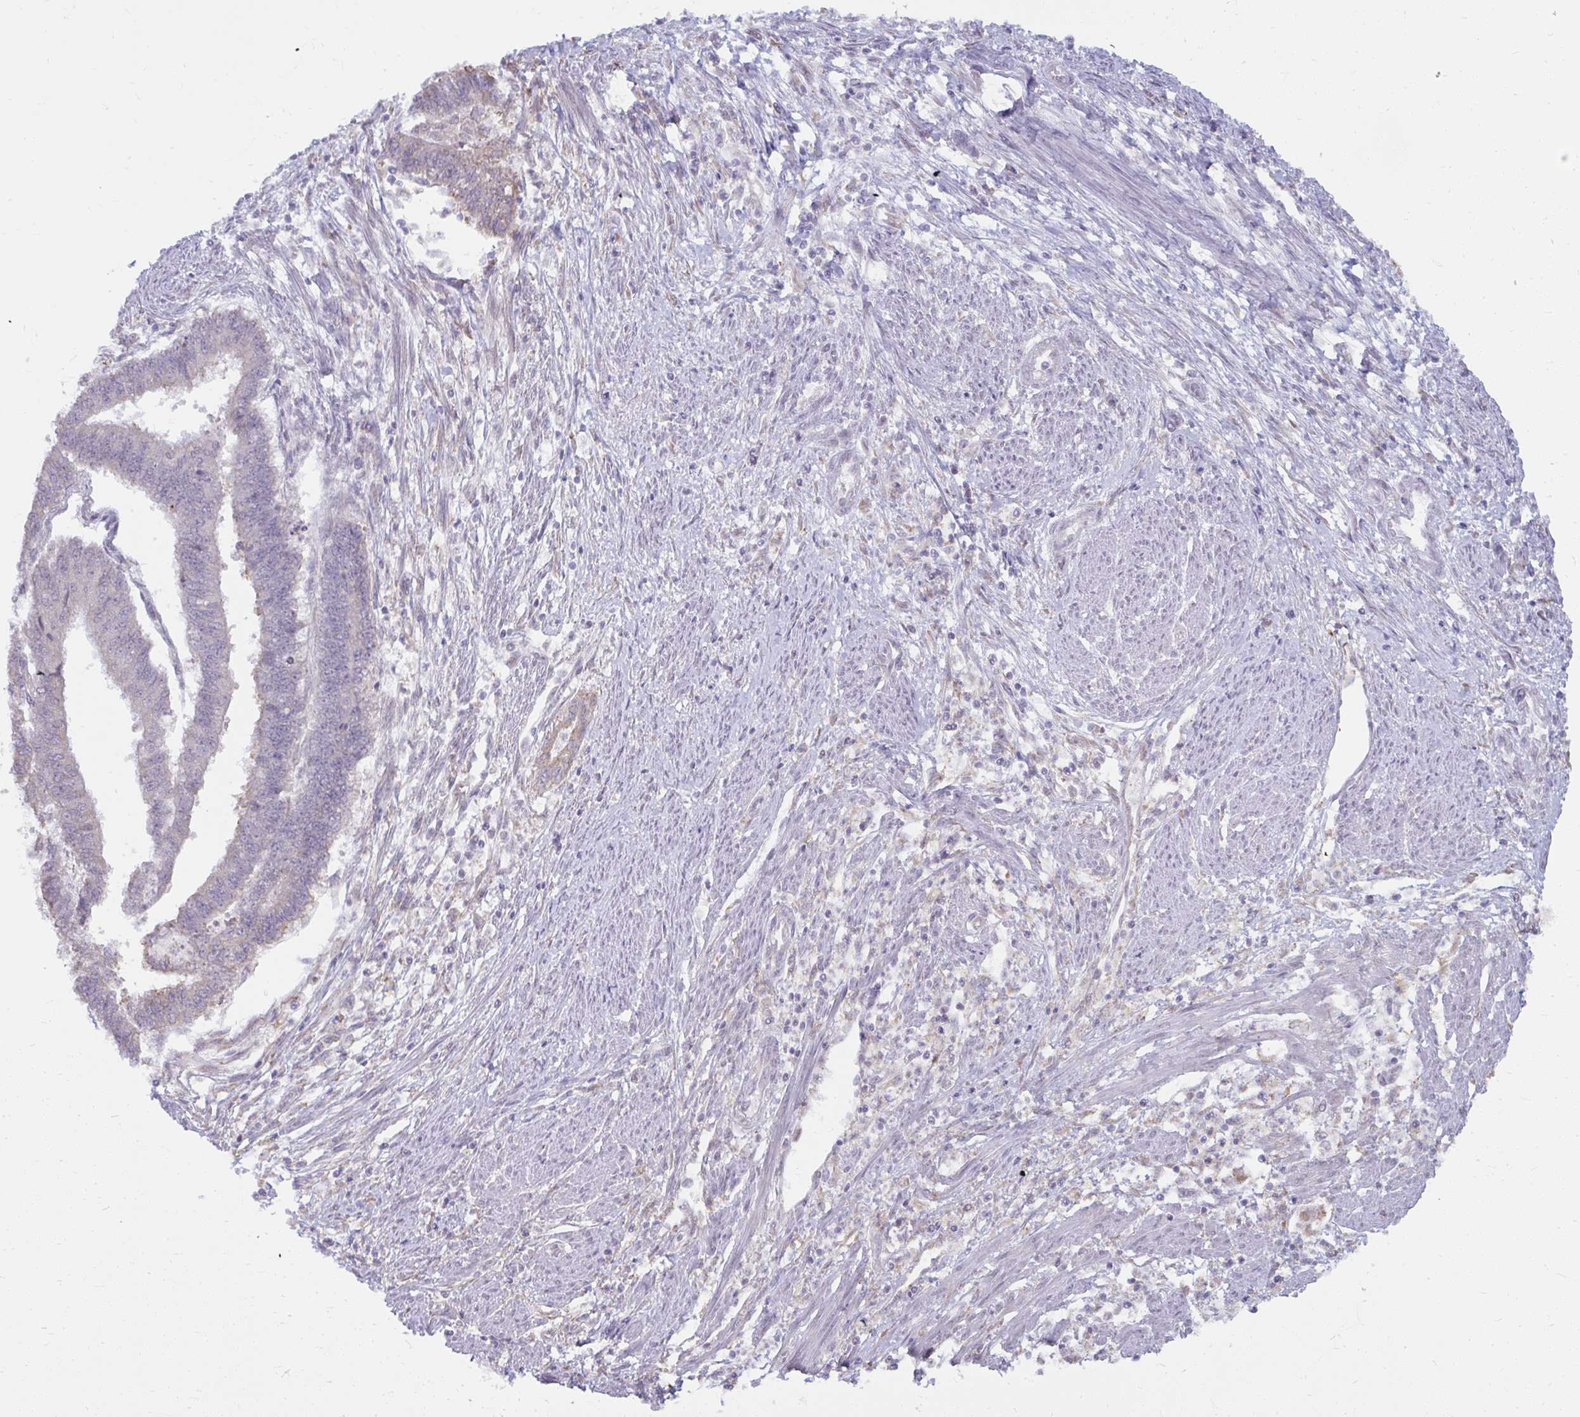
{"staining": {"intensity": "negative", "quantity": "none", "location": "none"}, "tissue": "endometrial cancer", "cell_type": "Tumor cells", "image_type": "cancer", "snomed": [{"axis": "morphology", "description": "Adenocarcinoma, NOS"}, {"axis": "topography", "description": "Endometrium"}], "caption": "This is an immunohistochemistry photomicrograph of human adenocarcinoma (endometrial). There is no staining in tumor cells.", "gene": "NMNAT1", "patient": {"sex": "female", "age": 73}}